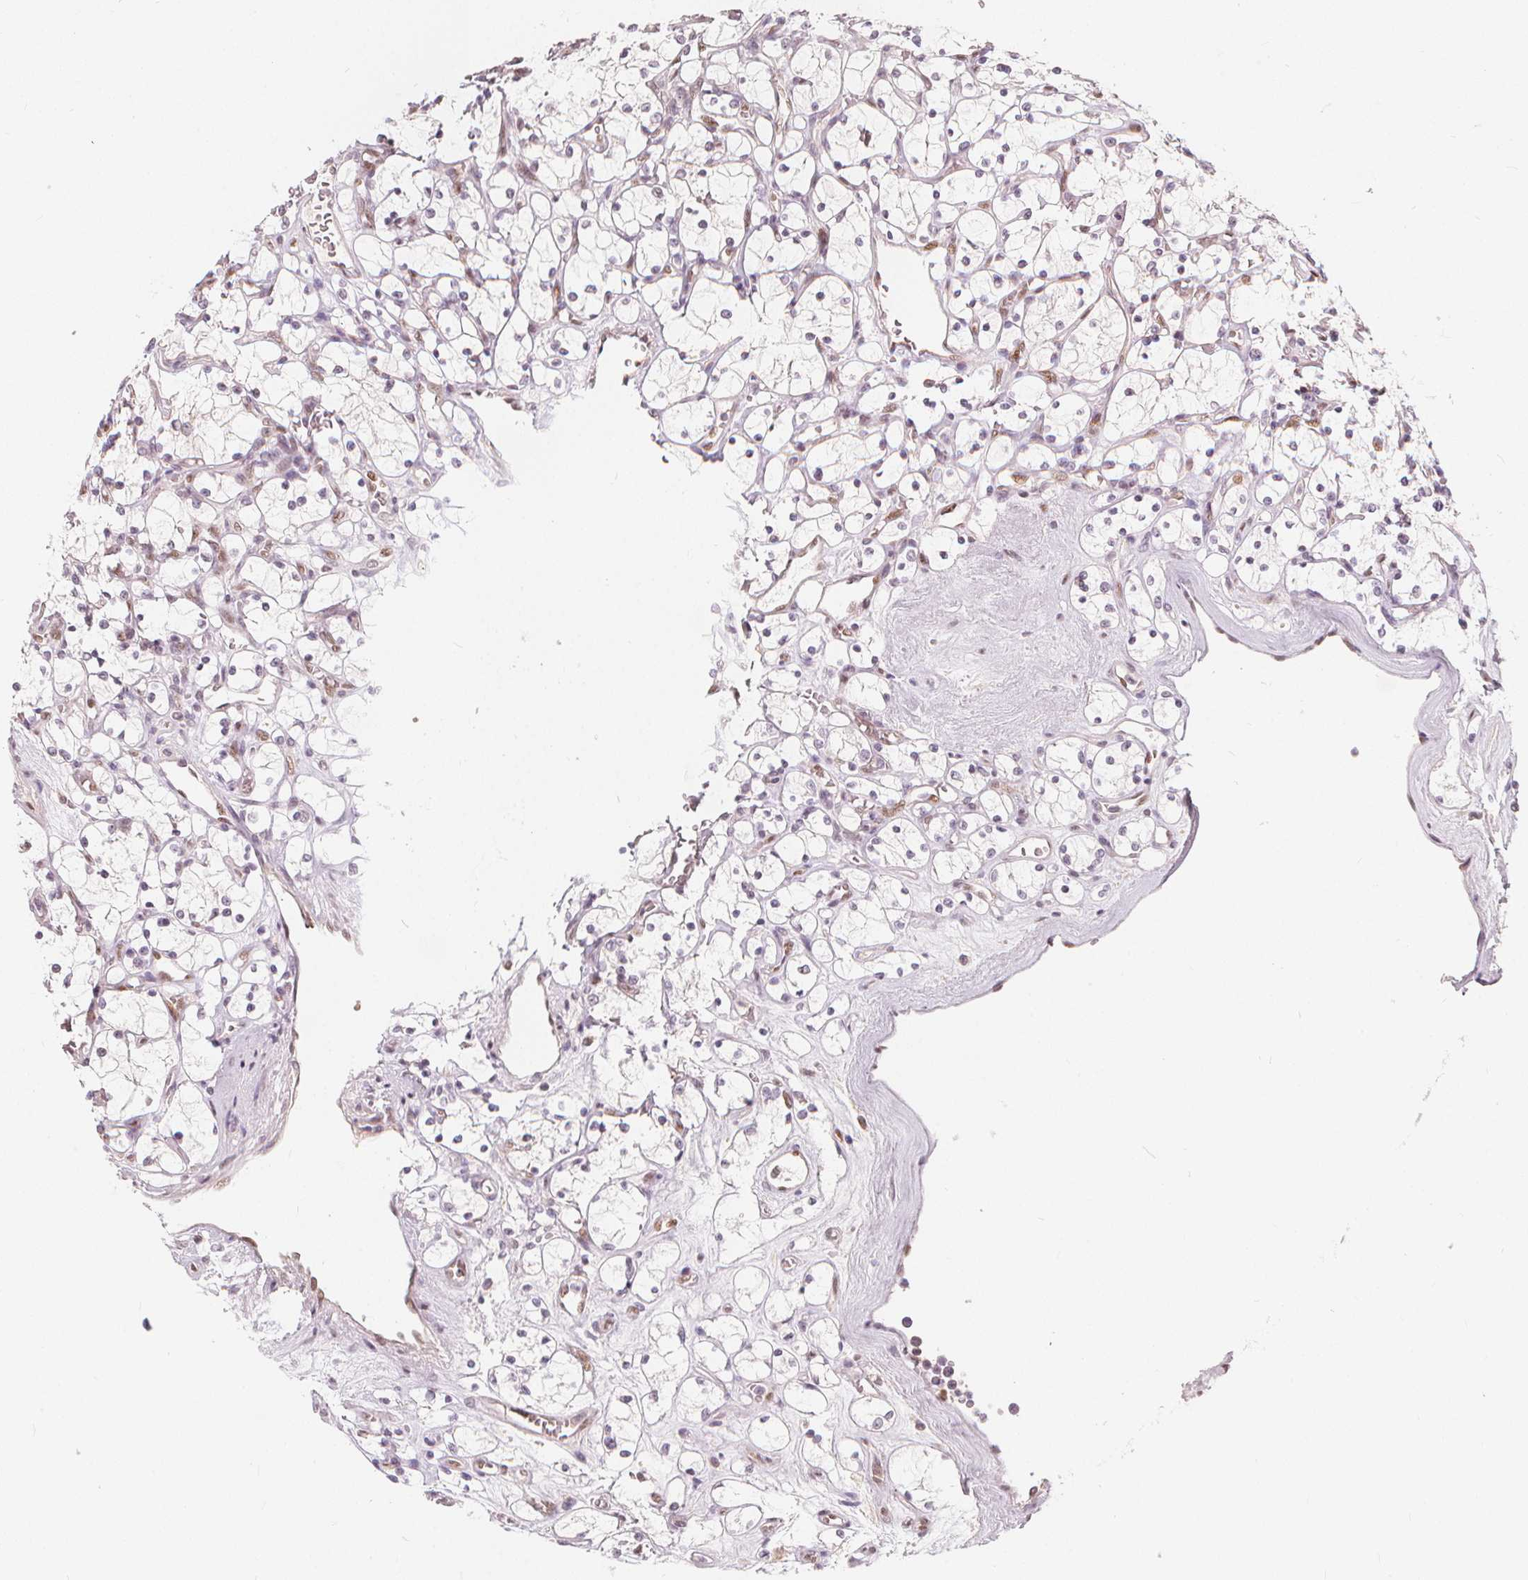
{"staining": {"intensity": "negative", "quantity": "none", "location": "none"}, "tissue": "renal cancer", "cell_type": "Tumor cells", "image_type": "cancer", "snomed": [{"axis": "morphology", "description": "Adenocarcinoma, NOS"}, {"axis": "topography", "description": "Kidney"}], "caption": "DAB (3,3'-diaminobenzidine) immunohistochemical staining of human adenocarcinoma (renal) displays no significant positivity in tumor cells.", "gene": "DRC3", "patient": {"sex": "female", "age": 69}}